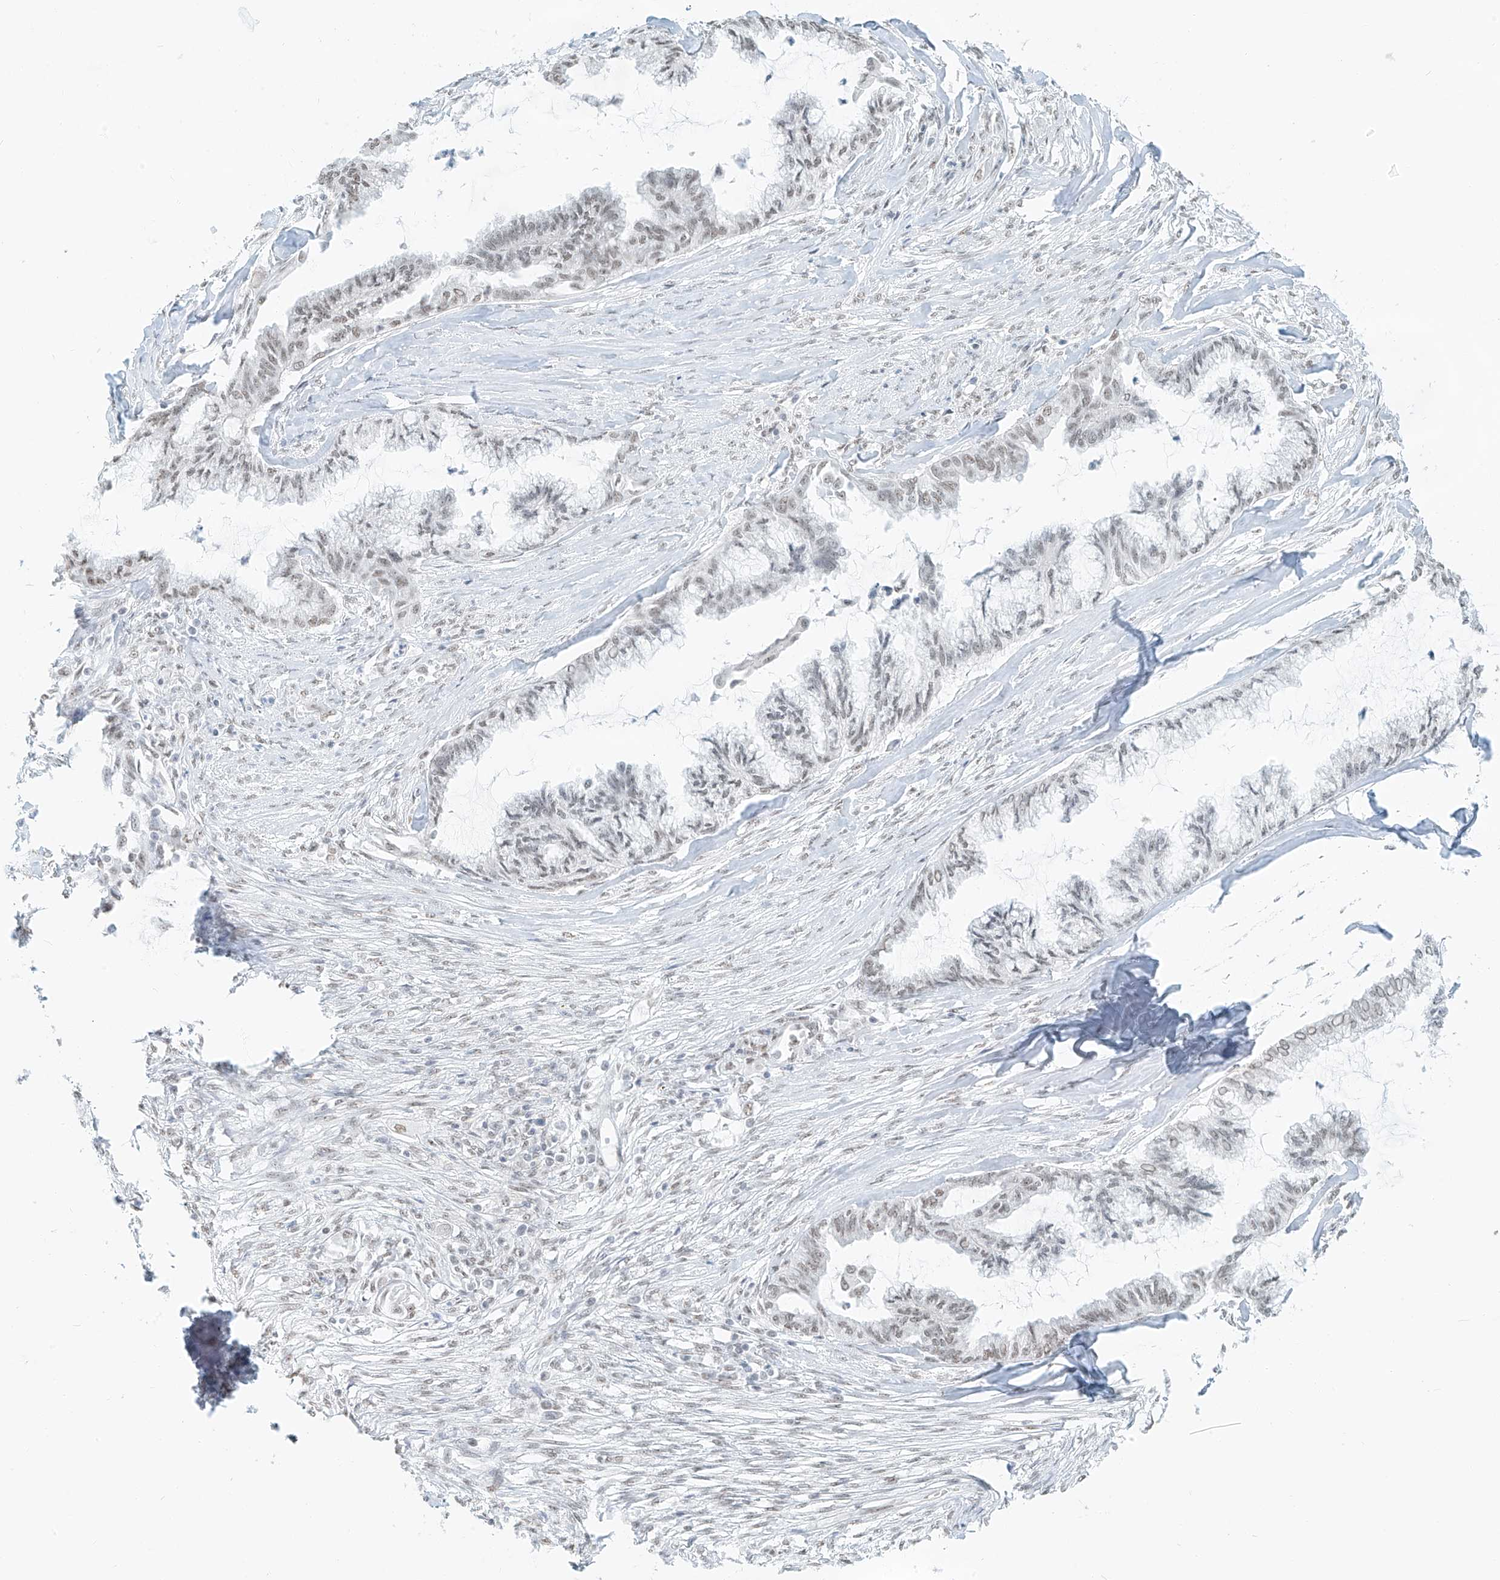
{"staining": {"intensity": "weak", "quantity": "<25%", "location": "nuclear"}, "tissue": "endometrial cancer", "cell_type": "Tumor cells", "image_type": "cancer", "snomed": [{"axis": "morphology", "description": "Adenocarcinoma, NOS"}, {"axis": "topography", "description": "Endometrium"}], "caption": "DAB (3,3'-diaminobenzidine) immunohistochemical staining of endometrial cancer demonstrates no significant expression in tumor cells.", "gene": "PGC", "patient": {"sex": "female", "age": 86}}